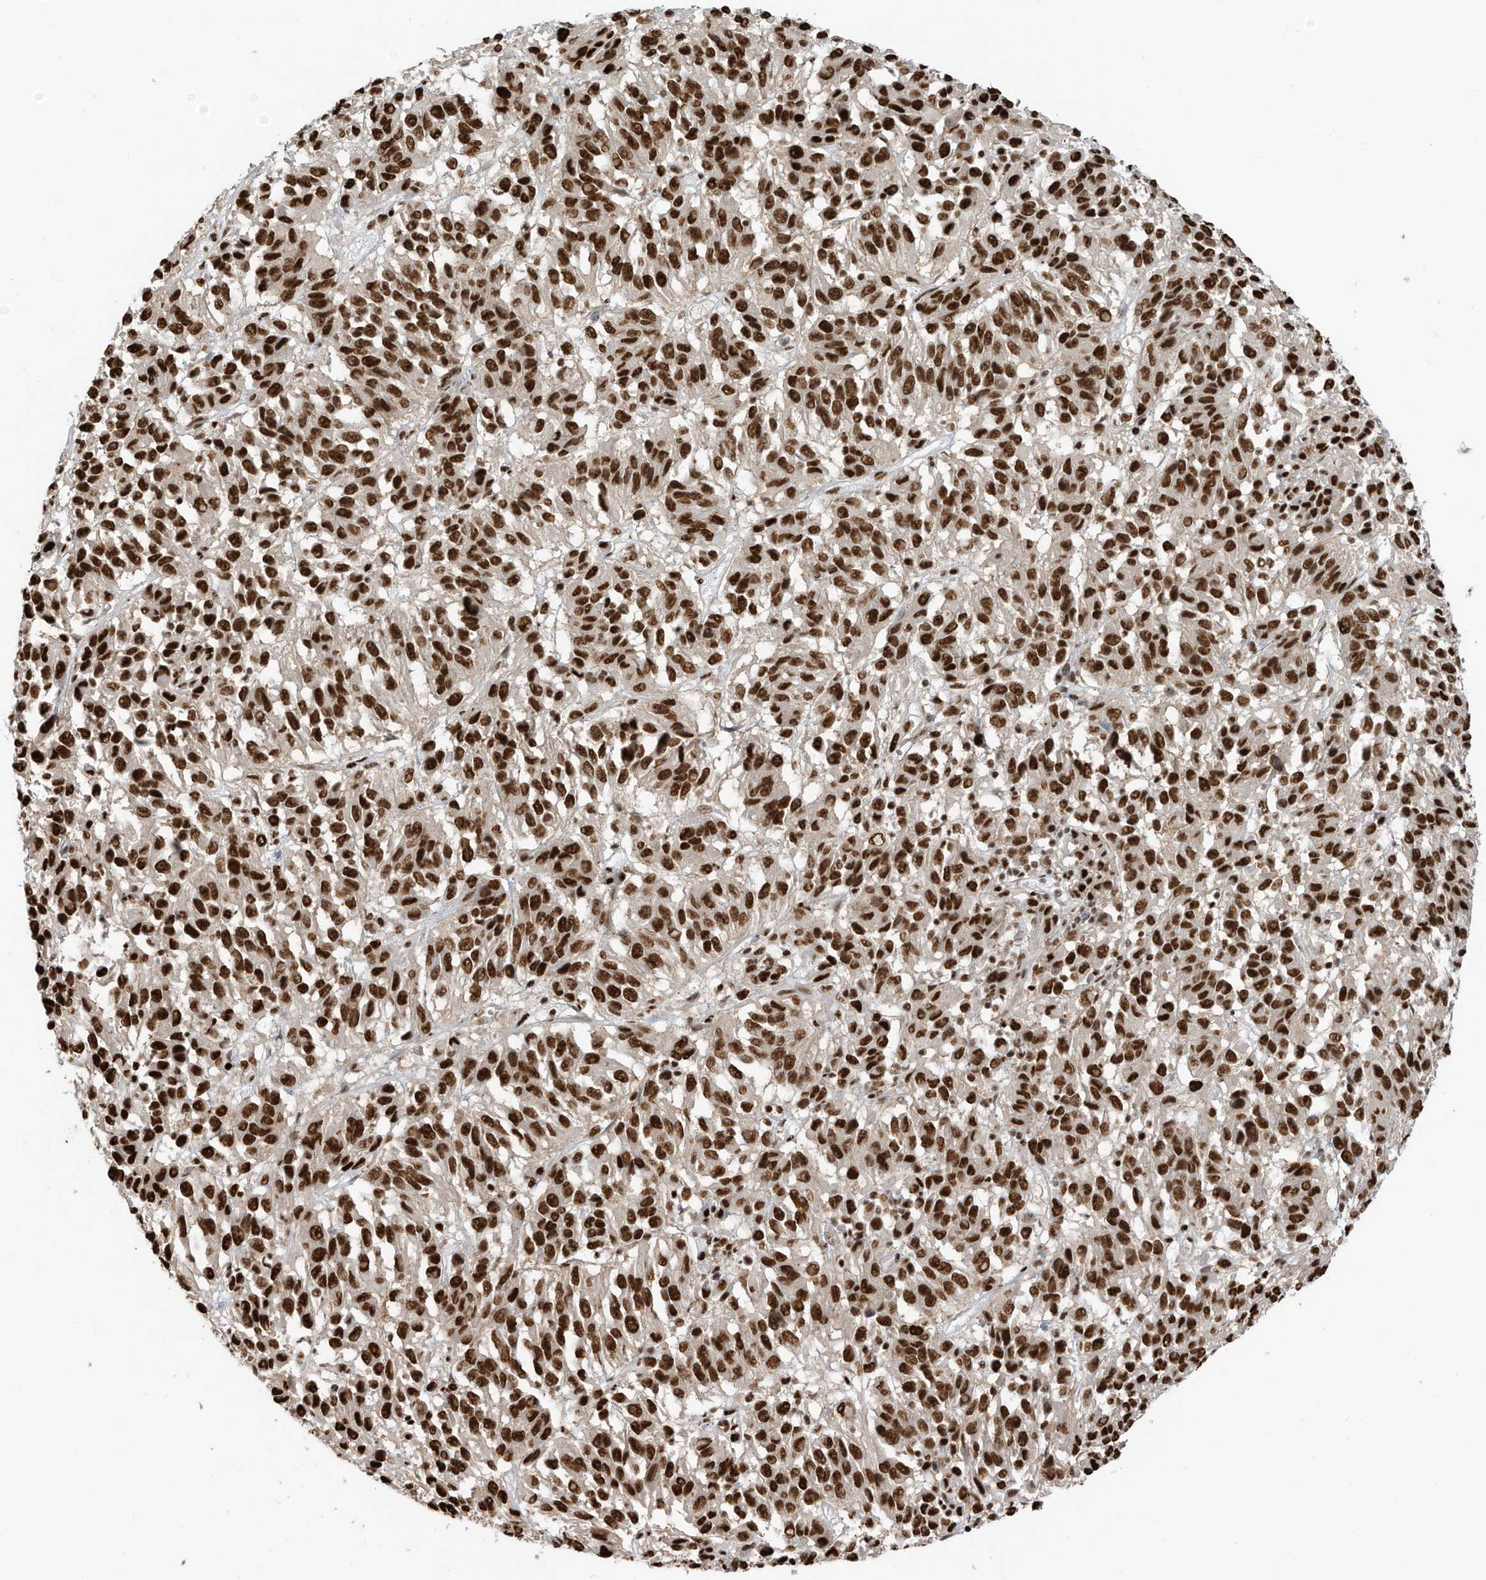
{"staining": {"intensity": "strong", "quantity": ">75%", "location": "nuclear"}, "tissue": "melanoma", "cell_type": "Tumor cells", "image_type": "cancer", "snomed": [{"axis": "morphology", "description": "Malignant melanoma, Metastatic site"}, {"axis": "topography", "description": "Lung"}], "caption": "Protein staining reveals strong nuclear positivity in approximately >75% of tumor cells in malignant melanoma (metastatic site).", "gene": "SAMD15", "patient": {"sex": "male", "age": 64}}